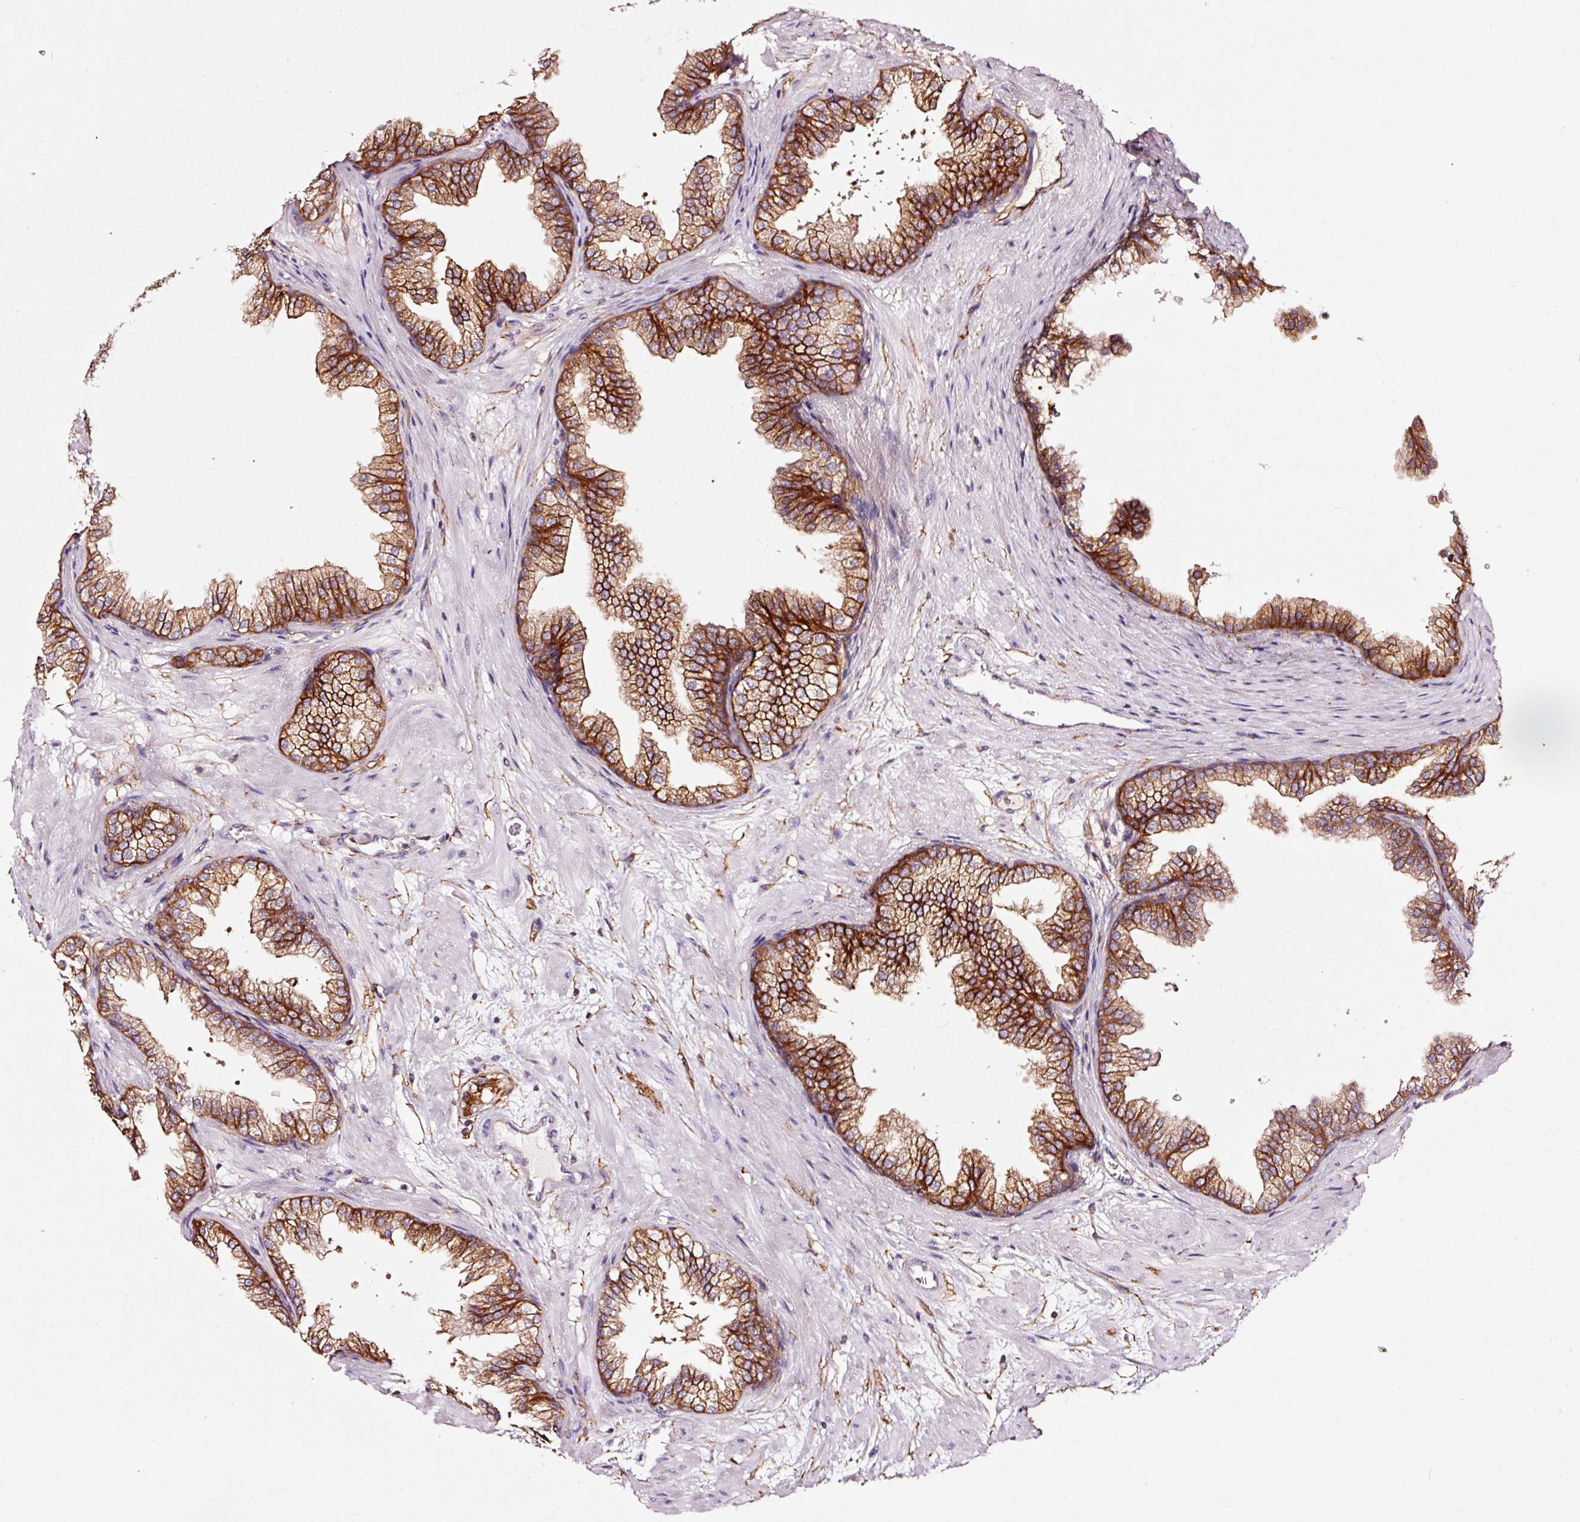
{"staining": {"intensity": "strong", "quantity": ">75%", "location": "cytoplasmic/membranous"}, "tissue": "prostate", "cell_type": "Glandular cells", "image_type": "normal", "snomed": [{"axis": "morphology", "description": "Normal tissue, NOS"}, {"axis": "topography", "description": "Prostate"}], "caption": "IHC of benign human prostate exhibits high levels of strong cytoplasmic/membranous positivity in approximately >75% of glandular cells.", "gene": "ADD3", "patient": {"sex": "male", "age": 37}}